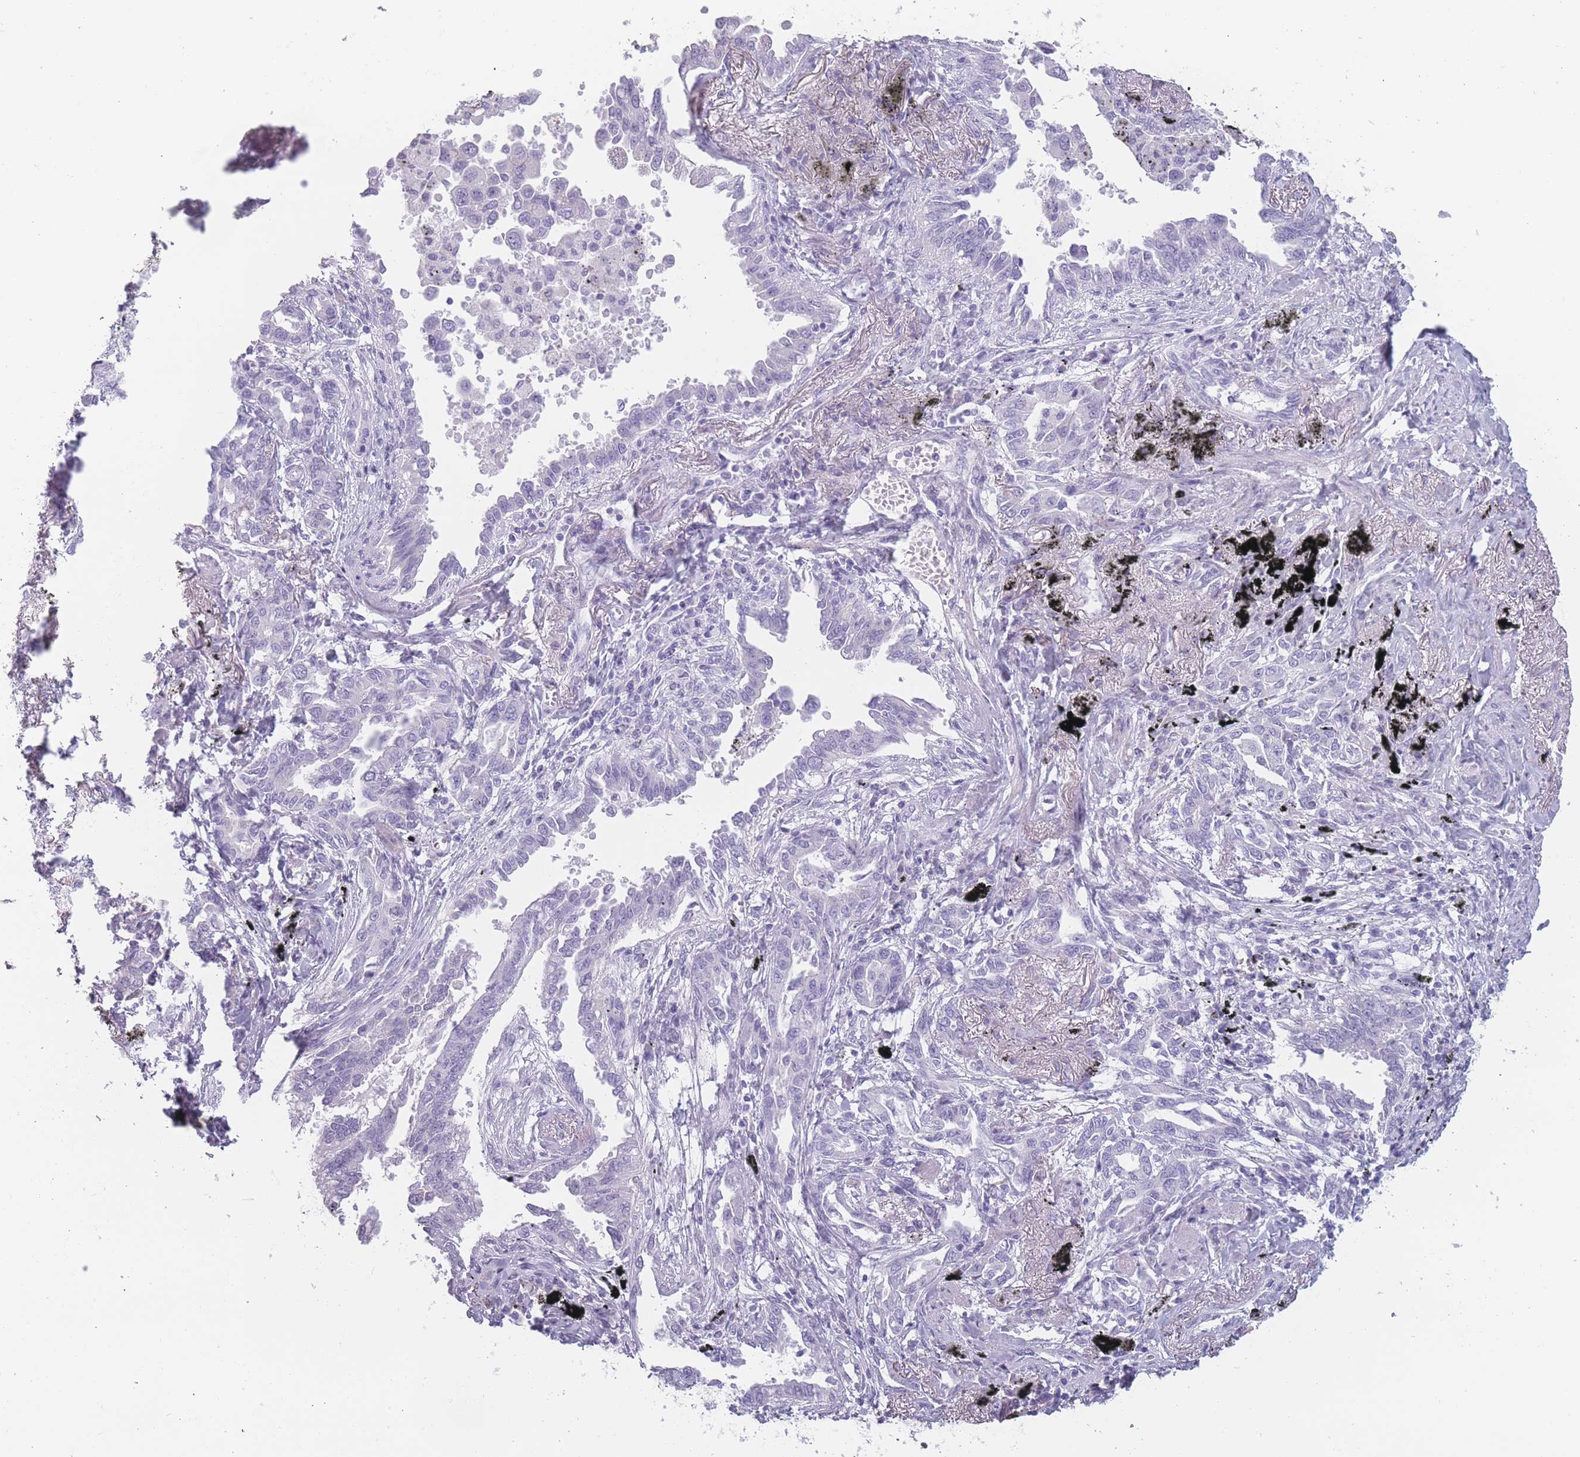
{"staining": {"intensity": "negative", "quantity": "none", "location": "none"}, "tissue": "lung cancer", "cell_type": "Tumor cells", "image_type": "cancer", "snomed": [{"axis": "morphology", "description": "Adenocarcinoma, NOS"}, {"axis": "topography", "description": "Lung"}], "caption": "Lung adenocarcinoma was stained to show a protein in brown. There is no significant staining in tumor cells. Brightfield microscopy of IHC stained with DAB (3,3'-diaminobenzidine) (brown) and hematoxylin (blue), captured at high magnification.", "gene": "PPFIA3", "patient": {"sex": "male", "age": 67}}